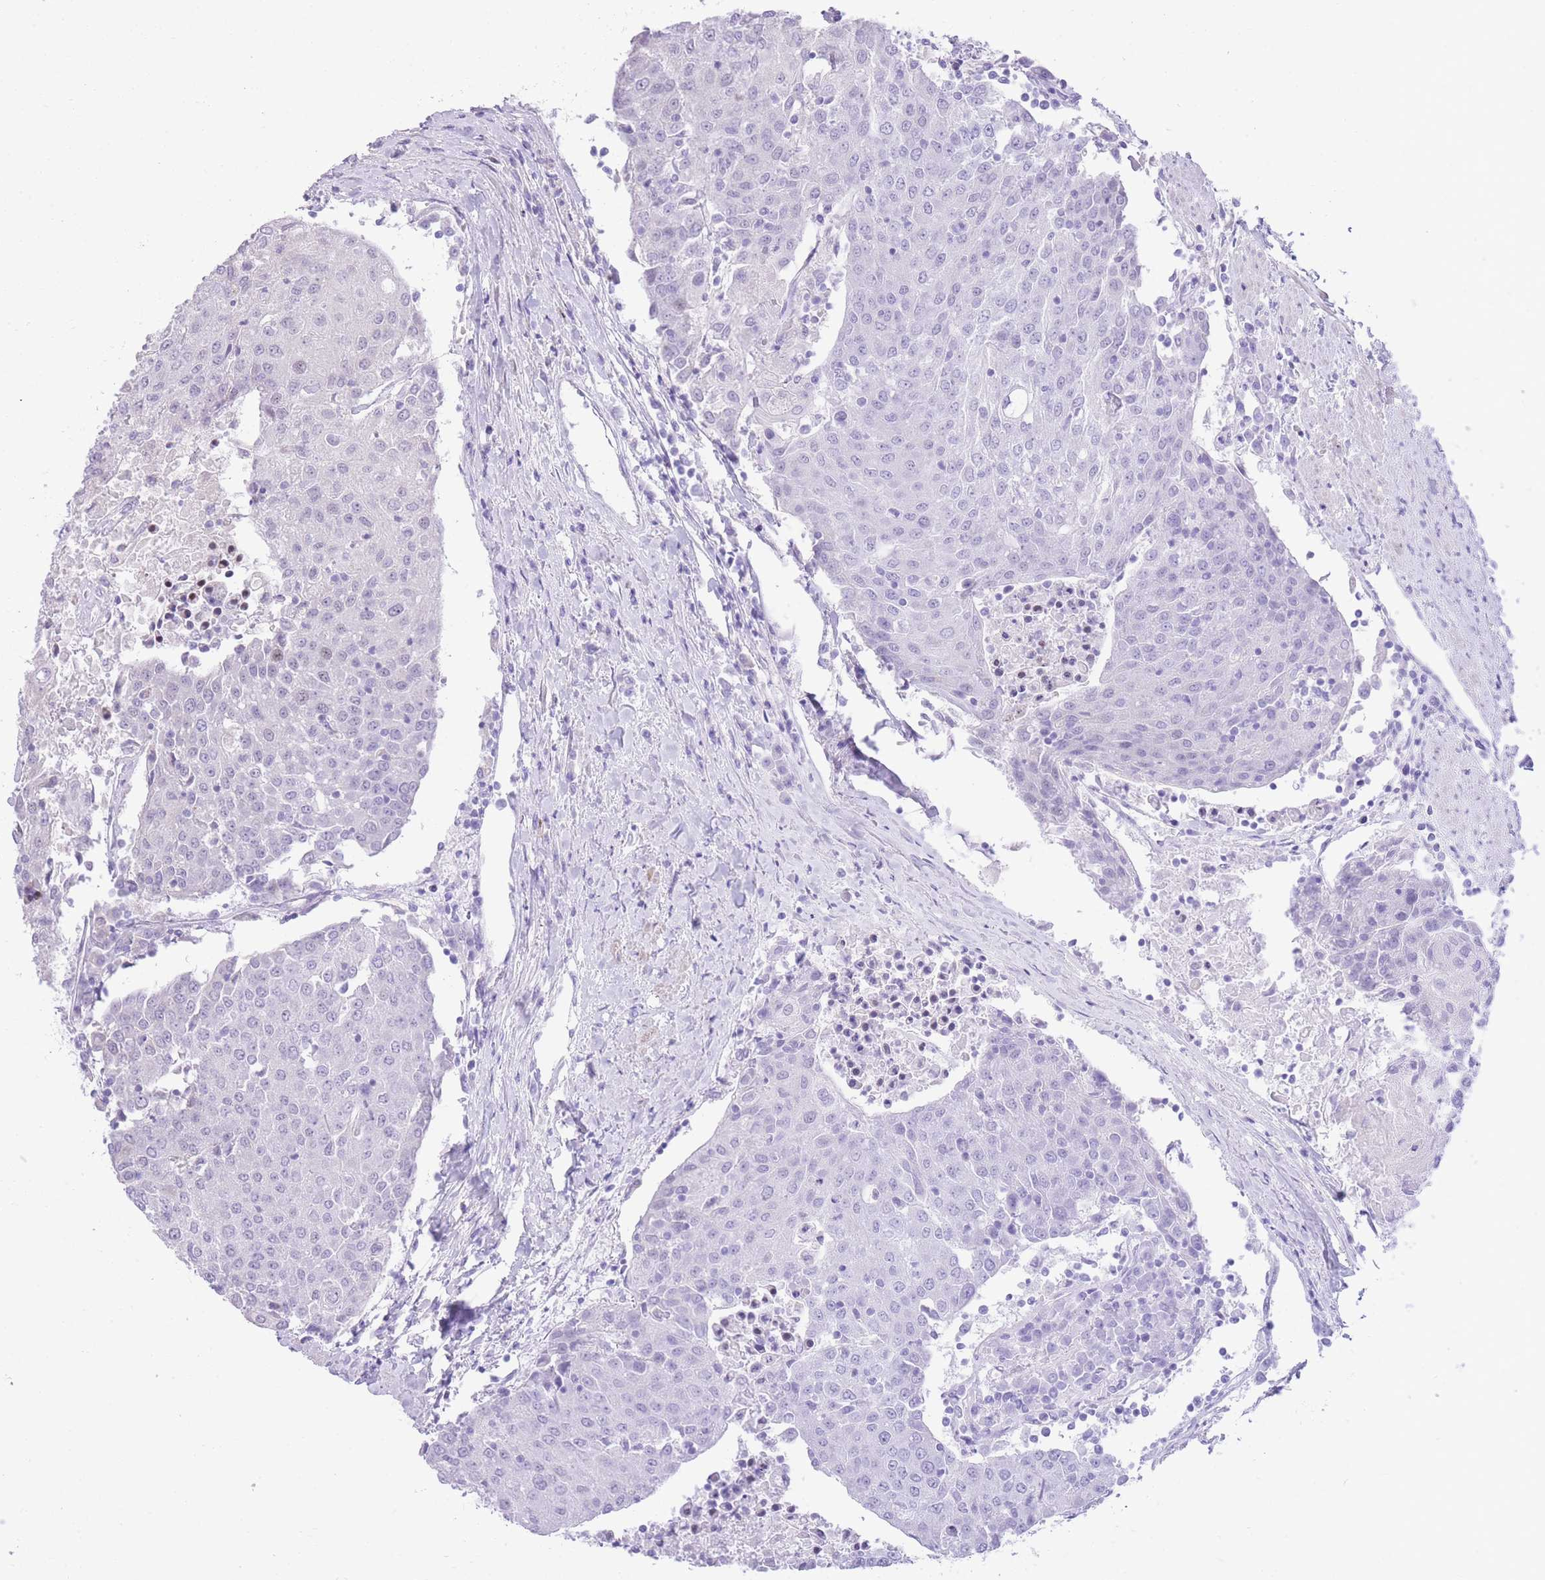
{"staining": {"intensity": "negative", "quantity": "none", "location": "none"}, "tissue": "urothelial cancer", "cell_type": "Tumor cells", "image_type": "cancer", "snomed": [{"axis": "morphology", "description": "Urothelial carcinoma, High grade"}, {"axis": "topography", "description": "Urinary bladder"}], "caption": "Tumor cells show no significant protein staining in urothelial carcinoma (high-grade).", "gene": "SLC4A4", "patient": {"sex": "female", "age": 85}}